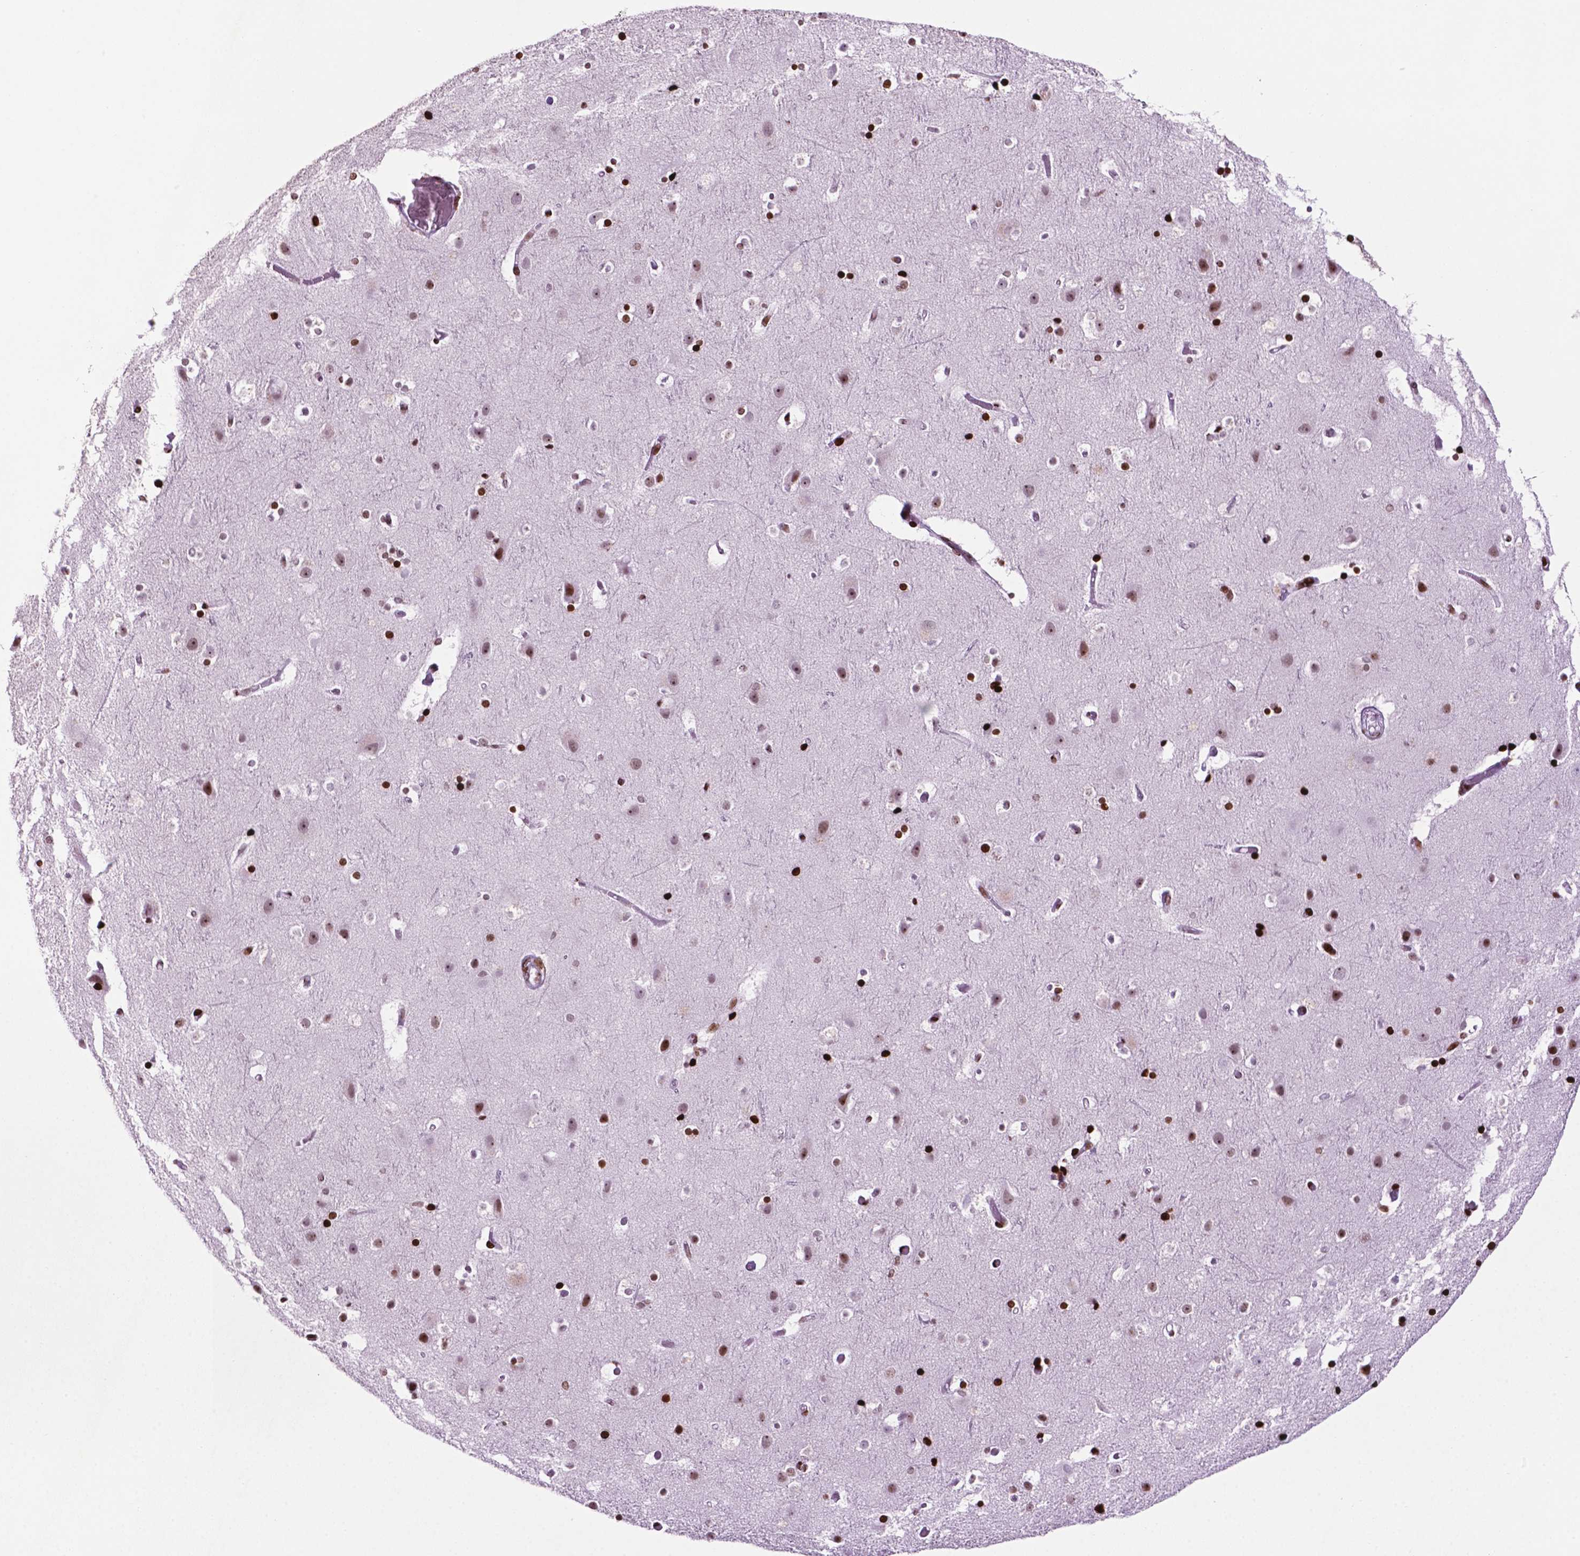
{"staining": {"intensity": "strong", "quantity": ">75%", "location": "cytoplasmic/membranous,nuclear"}, "tissue": "cerebral cortex", "cell_type": "Endothelial cells", "image_type": "normal", "snomed": [{"axis": "morphology", "description": "Normal tissue, NOS"}, {"axis": "topography", "description": "Cerebral cortex"}], "caption": "Immunohistochemistry (IHC) (DAB) staining of benign cerebral cortex exhibits strong cytoplasmic/membranous,nuclear protein positivity in approximately >75% of endothelial cells. (brown staining indicates protein expression, while blue staining denotes nuclei).", "gene": "TMEM250", "patient": {"sex": "female", "age": 52}}